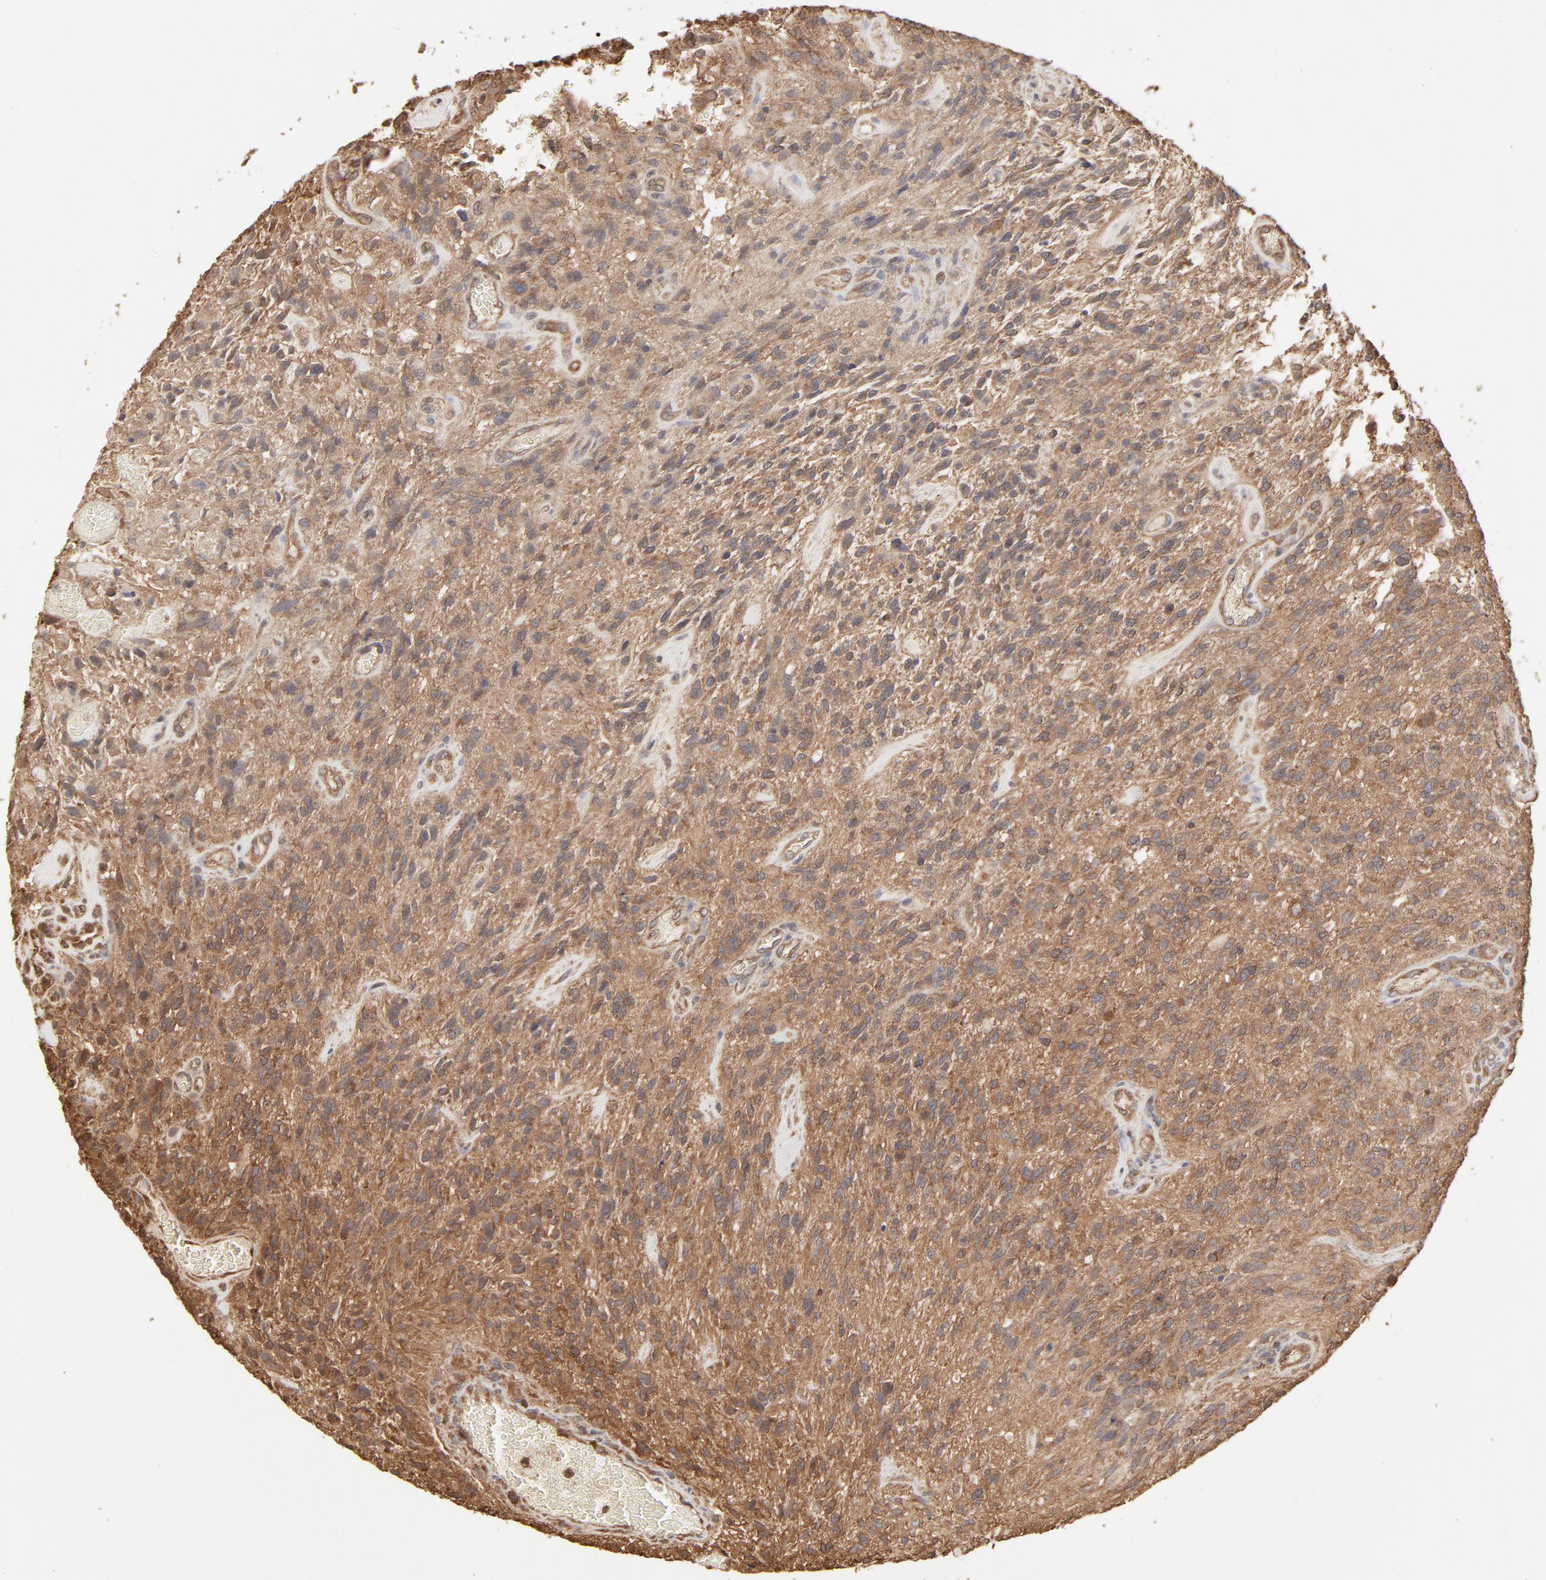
{"staining": {"intensity": "moderate", "quantity": ">75%", "location": "cytoplasmic/membranous"}, "tissue": "glioma", "cell_type": "Tumor cells", "image_type": "cancer", "snomed": [{"axis": "morphology", "description": "Normal tissue, NOS"}, {"axis": "morphology", "description": "Glioma, malignant, High grade"}, {"axis": "topography", "description": "Cerebral cortex"}], "caption": "IHC image of glioma stained for a protein (brown), which exhibits medium levels of moderate cytoplasmic/membranous positivity in approximately >75% of tumor cells.", "gene": "PPP2CA", "patient": {"sex": "male", "age": 75}}